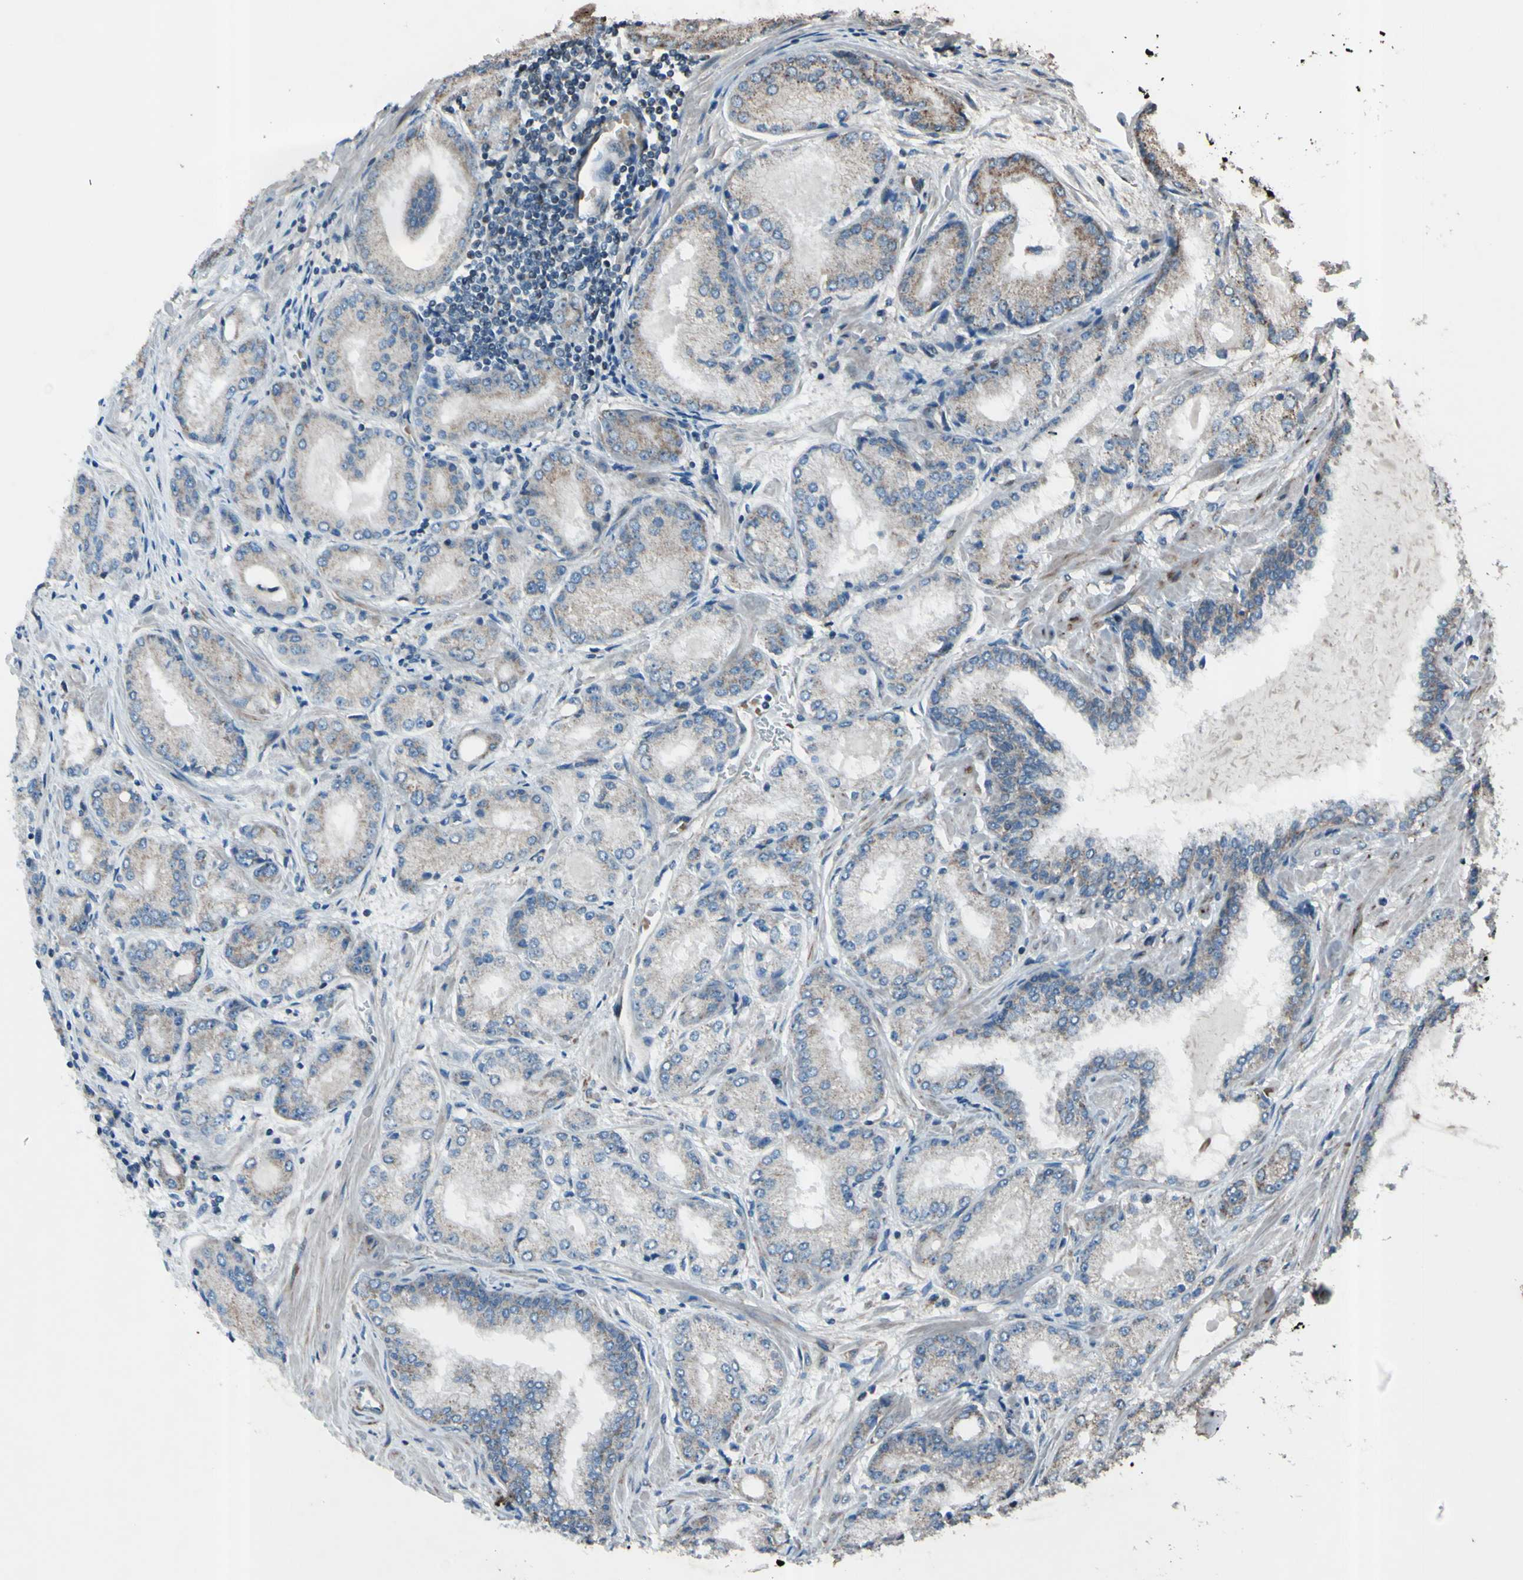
{"staining": {"intensity": "negative", "quantity": "none", "location": "none"}, "tissue": "prostate cancer", "cell_type": "Tumor cells", "image_type": "cancer", "snomed": [{"axis": "morphology", "description": "Adenocarcinoma, High grade"}, {"axis": "topography", "description": "Prostate"}], "caption": "Protein analysis of prostate cancer (adenocarcinoma (high-grade)) reveals no significant expression in tumor cells. (Immunohistochemistry, brightfield microscopy, high magnification).", "gene": "ACOT8", "patient": {"sex": "male", "age": 59}}